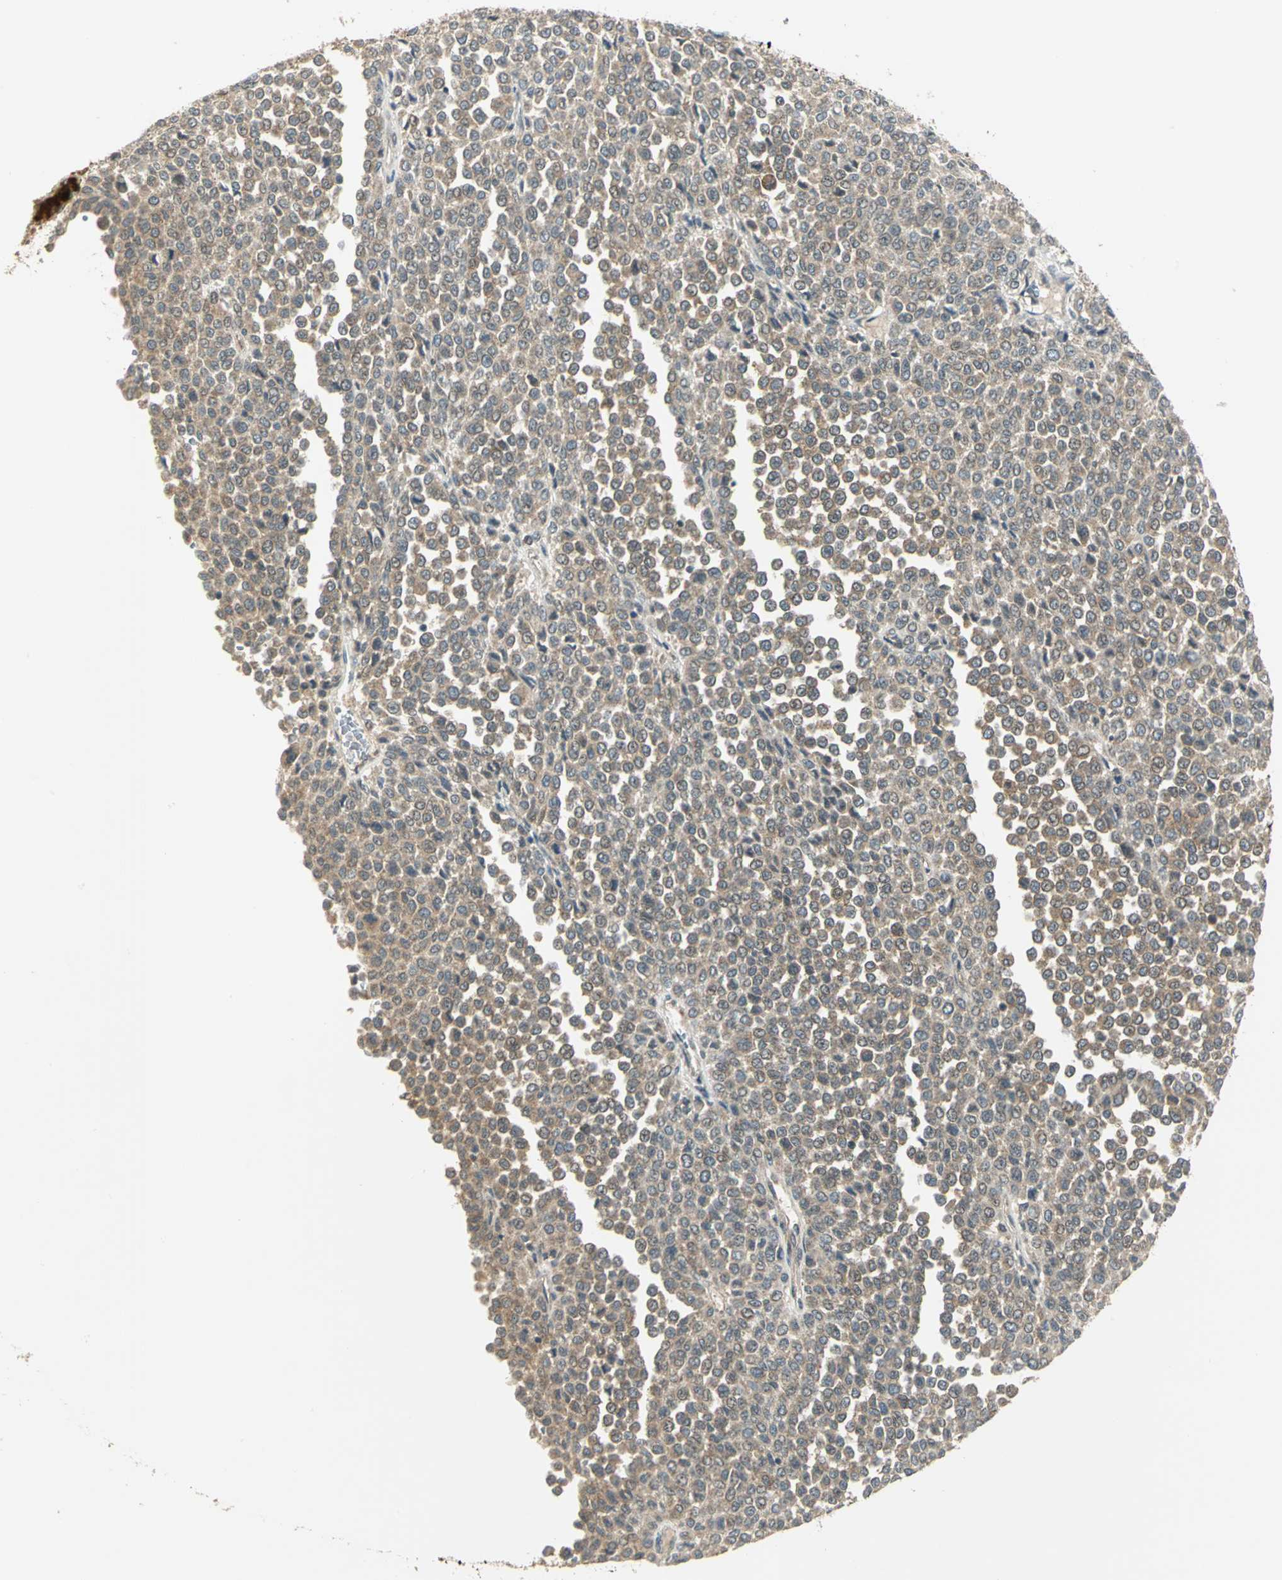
{"staining": {"intensity": "moderate", "quantity": ">75%", "location": "cytoplasmic/membranous"}, "tissue": "melanoma", "cell_type": "Tumor cells", "image_type": "cancer", "snomed": [{"axis": "morphology", "description": "Malignant melanoma, Metastatic site"}, {"axis": "topography", "description": "Pancreas"}], "caption": "High-magnification brightfield microscopy of malignant melanoma (metastatic site) stained with DAB (brown) and counterstained with hematoxylin (blue). tumor cells exhibit moderate cytoplasmic/membranous expression is identified in about>75% of cells.", "gene": "MAPK8IP3", "patient": {"sex": "female", "age": 30}}